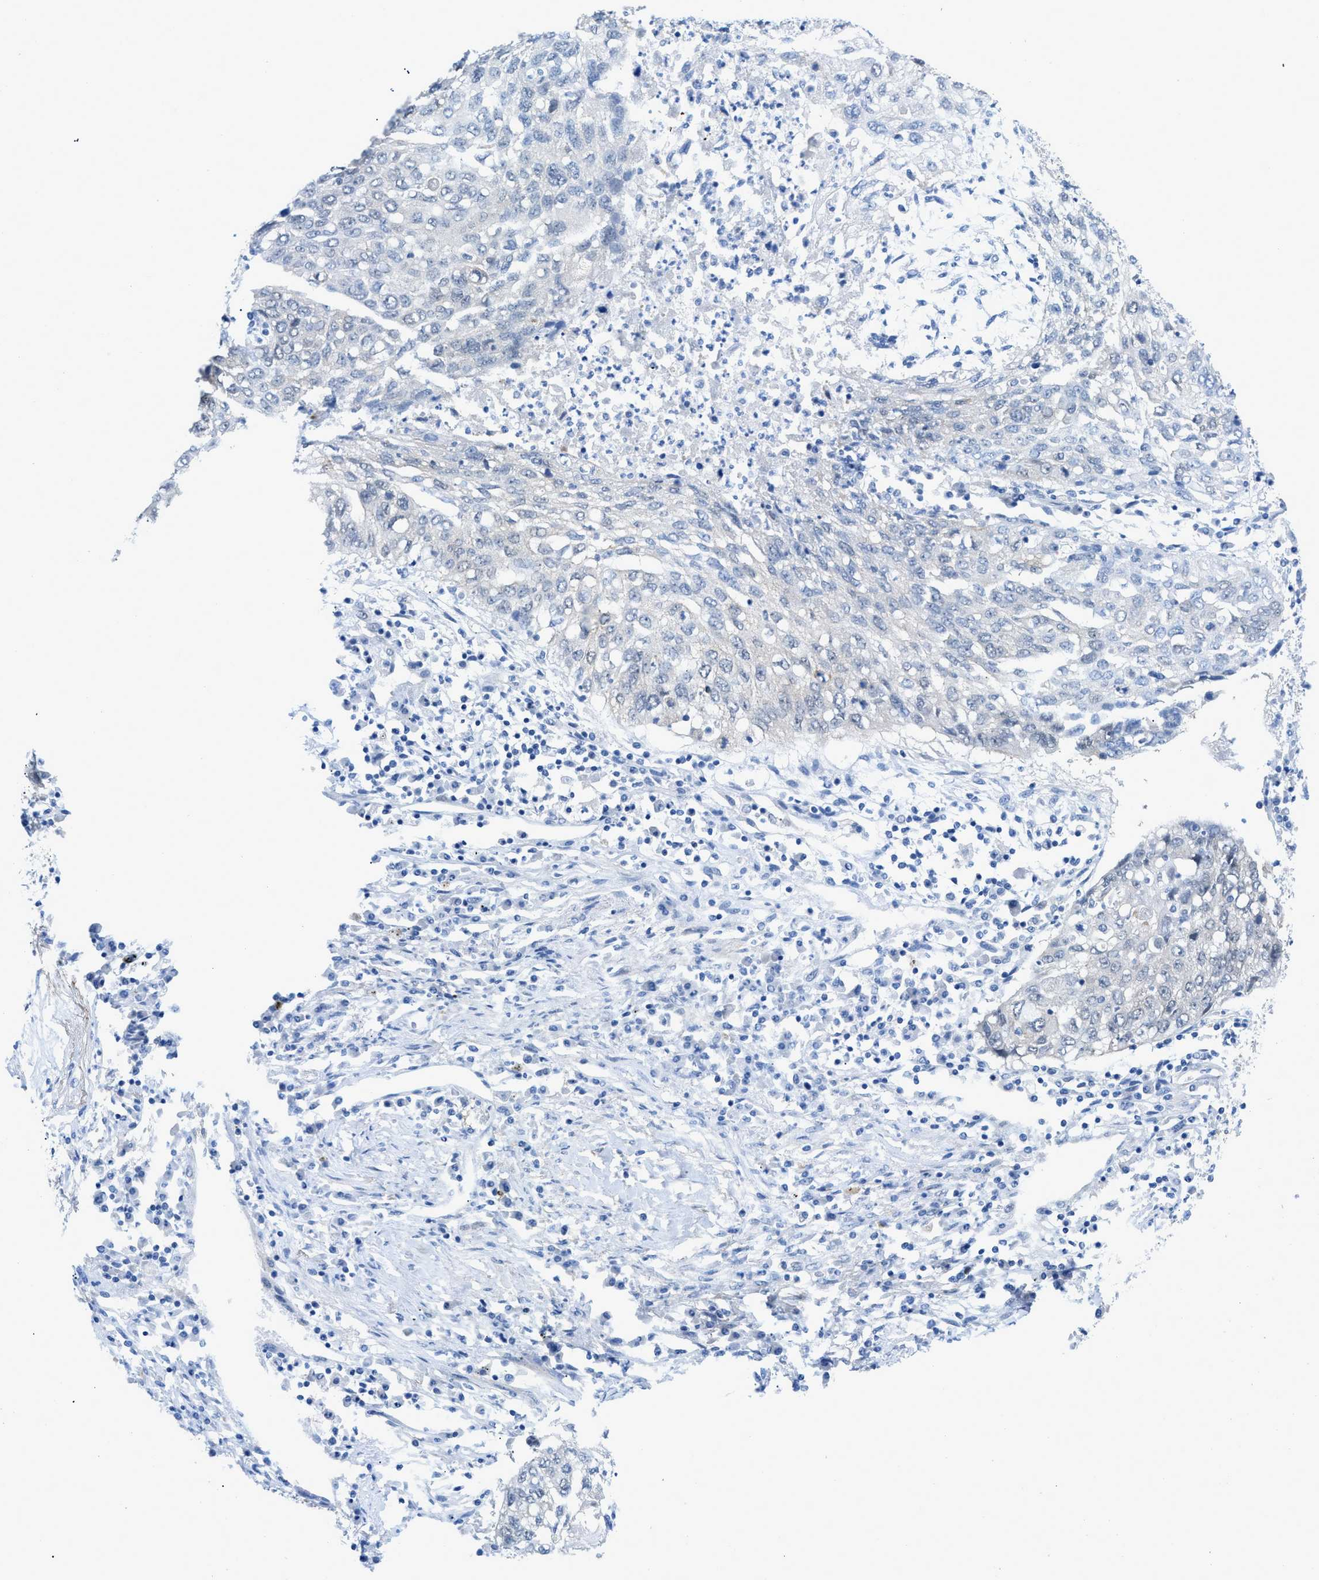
{"staining": {"intensity": "negative", "quantity": "none", "location": "none"}, "tissue": "lung cancer", "cell_type": "Tumor cells", "image_type": "cancer", "snomed": [{"axis": "morphology", "description": "Squamous cell carcinoma, NOS"}, {"axis": "topography", "description": "Lung"}], "caption": "Lung cancer (squamous cell carcinoma) was stained to show a protein in brown. There is no significant staining in tumor cells.", "gene": "PDLIM5", "patient": {"sex": "female", "age": 63}}